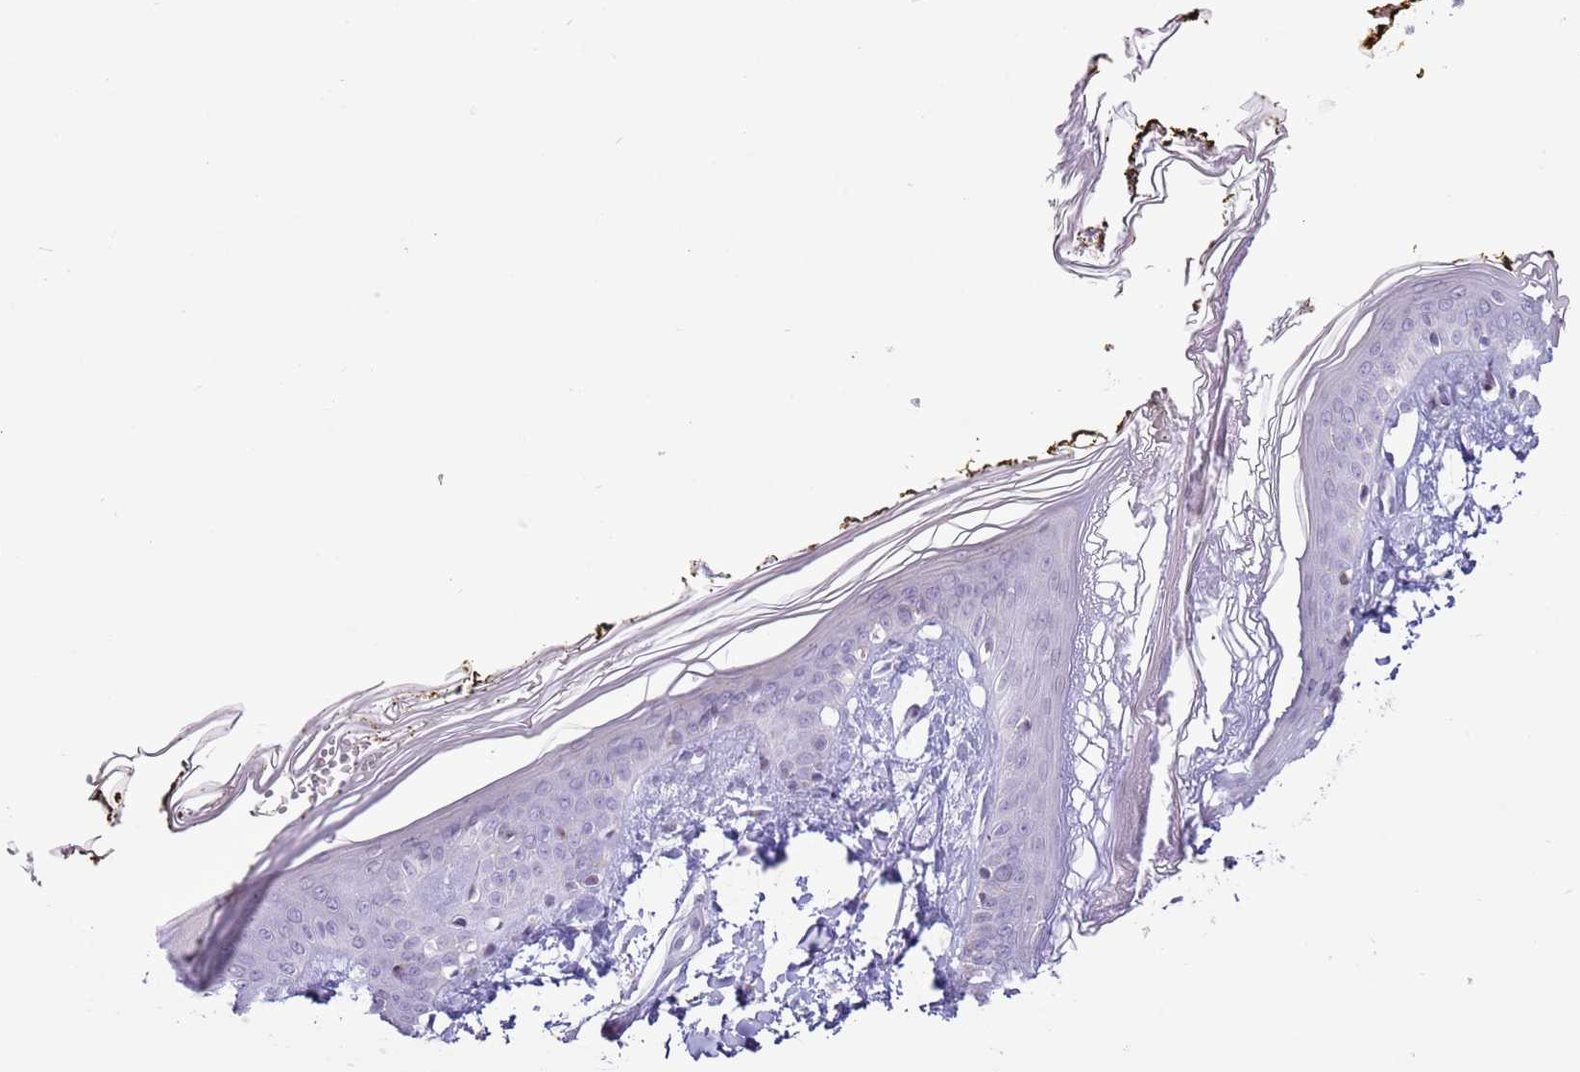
{"staining": {"intensity": "weak", "quantity": ">75%", "location": "nuclear"}, "tissue": "skin", "cell_type": "Fibroblasts", "image_type": "normal", "snomed": [{"axis": "morphology", "description": "Normal tissue, NOS"}, {"axis": "topography", "description": "Skin"}], "caption": "Immunohistochemical staining of normal skin exhibits low levels of weak nuclear positivity in about >75% of fibroblasts. The staining was performed using DAB (3,3'-diaminobenzidine), with brown indicating positive protein expression. Nuclei are stained blue with hematoxylin.", "gene": "ZNF576", "patient": {"sex": "female", "age": 34}}